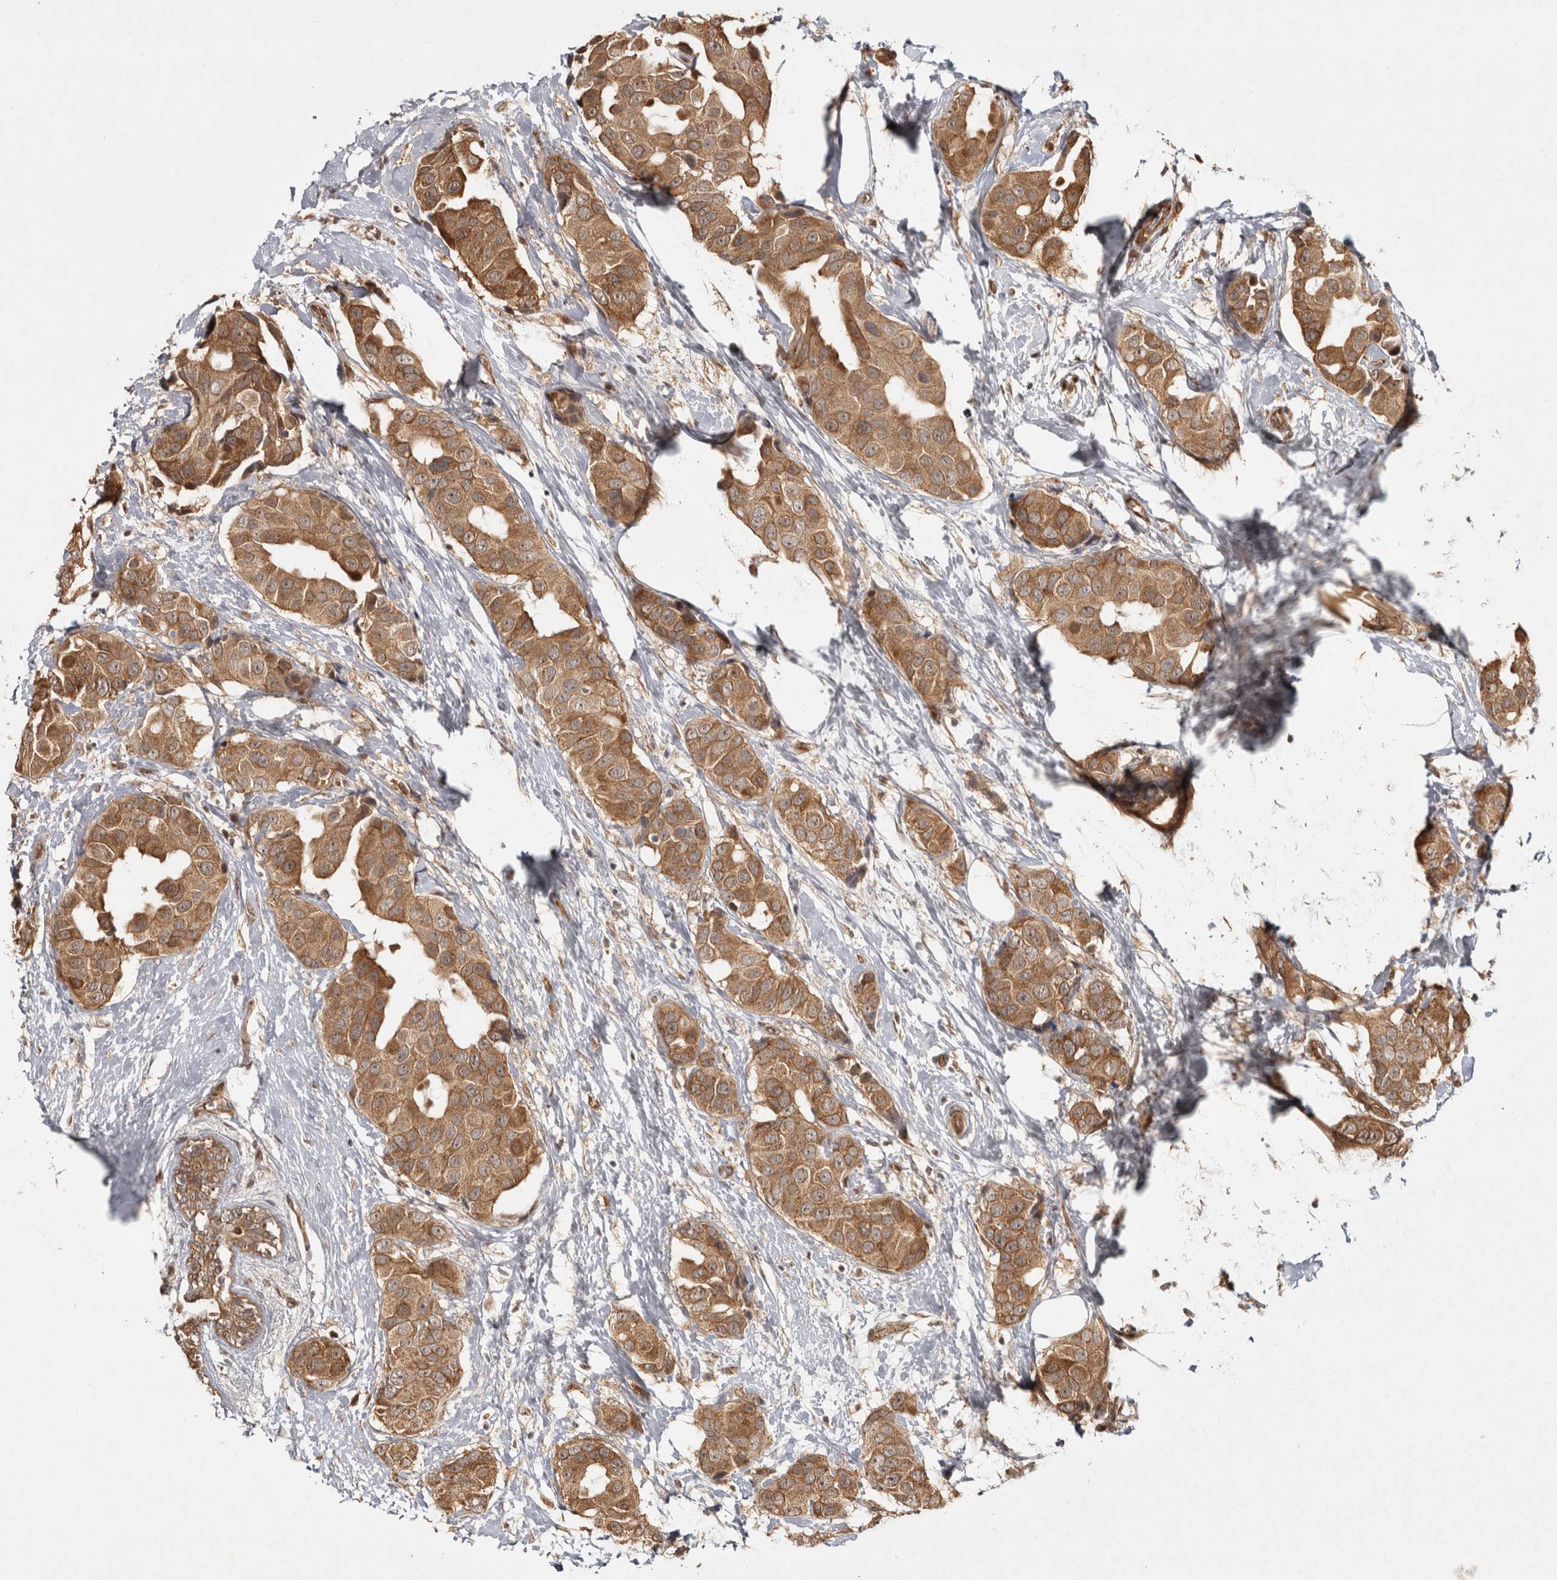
{"staining": {"intensity": "moderate", "quantity": ">75%", "location": "cytoplasmic/membranous"}, "tissue": "breast cancer", "cell_type": "Tumor cells", "image_type": "cancer", "snomed": [{"axis": "morphology", "description": "Normal tissue, NOS"}, {"axis": "morphology", "description": "Duct carcinoma"}, {"axis": "topography", "description": "Breast"}], "caption": "The immunohistochemical stain shows moderate cytoplasmic/membranous positivity in tumor cells of breast cancer (intraductal carcinoma) tissue.", "gene": "CAMSAP2", "patient": {"sex": "female", "age": 39}}